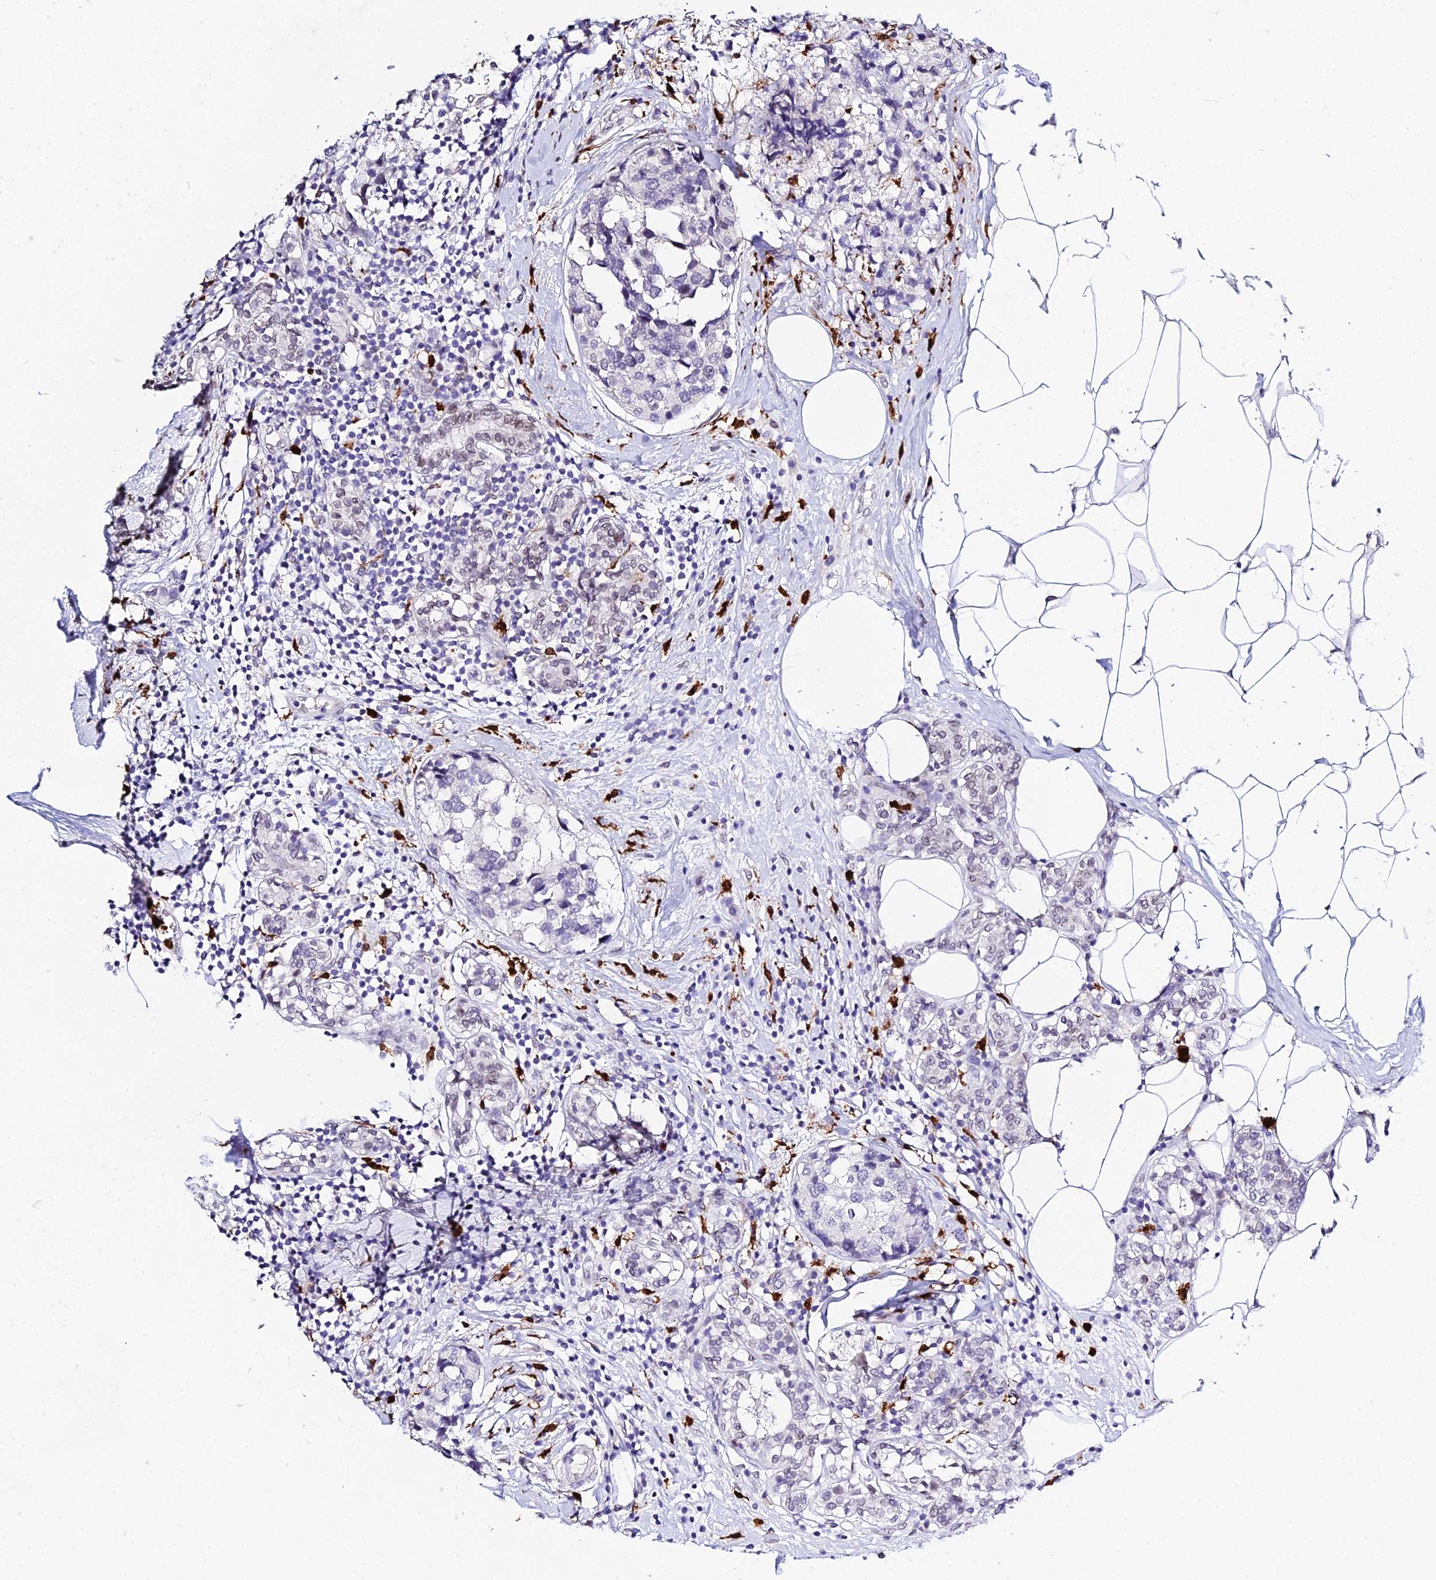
{"staining": {"intensity": "negative", "quantity": "none", "location": "none"}, "tissue": "breast cancer", "cell_type": "Tumor cells", "image_type": "cancer", "snomed": [{"axis": "morphology", "description": "Lobular carcinoma"}, {"axis": "topography", "description": "Breast"}], "caption": "Photomicrograph shows no protein staining in tumor cells of breast cancer tissue.", "gene": "MCM10", "patient": {"sex": "female", "age": 59}}